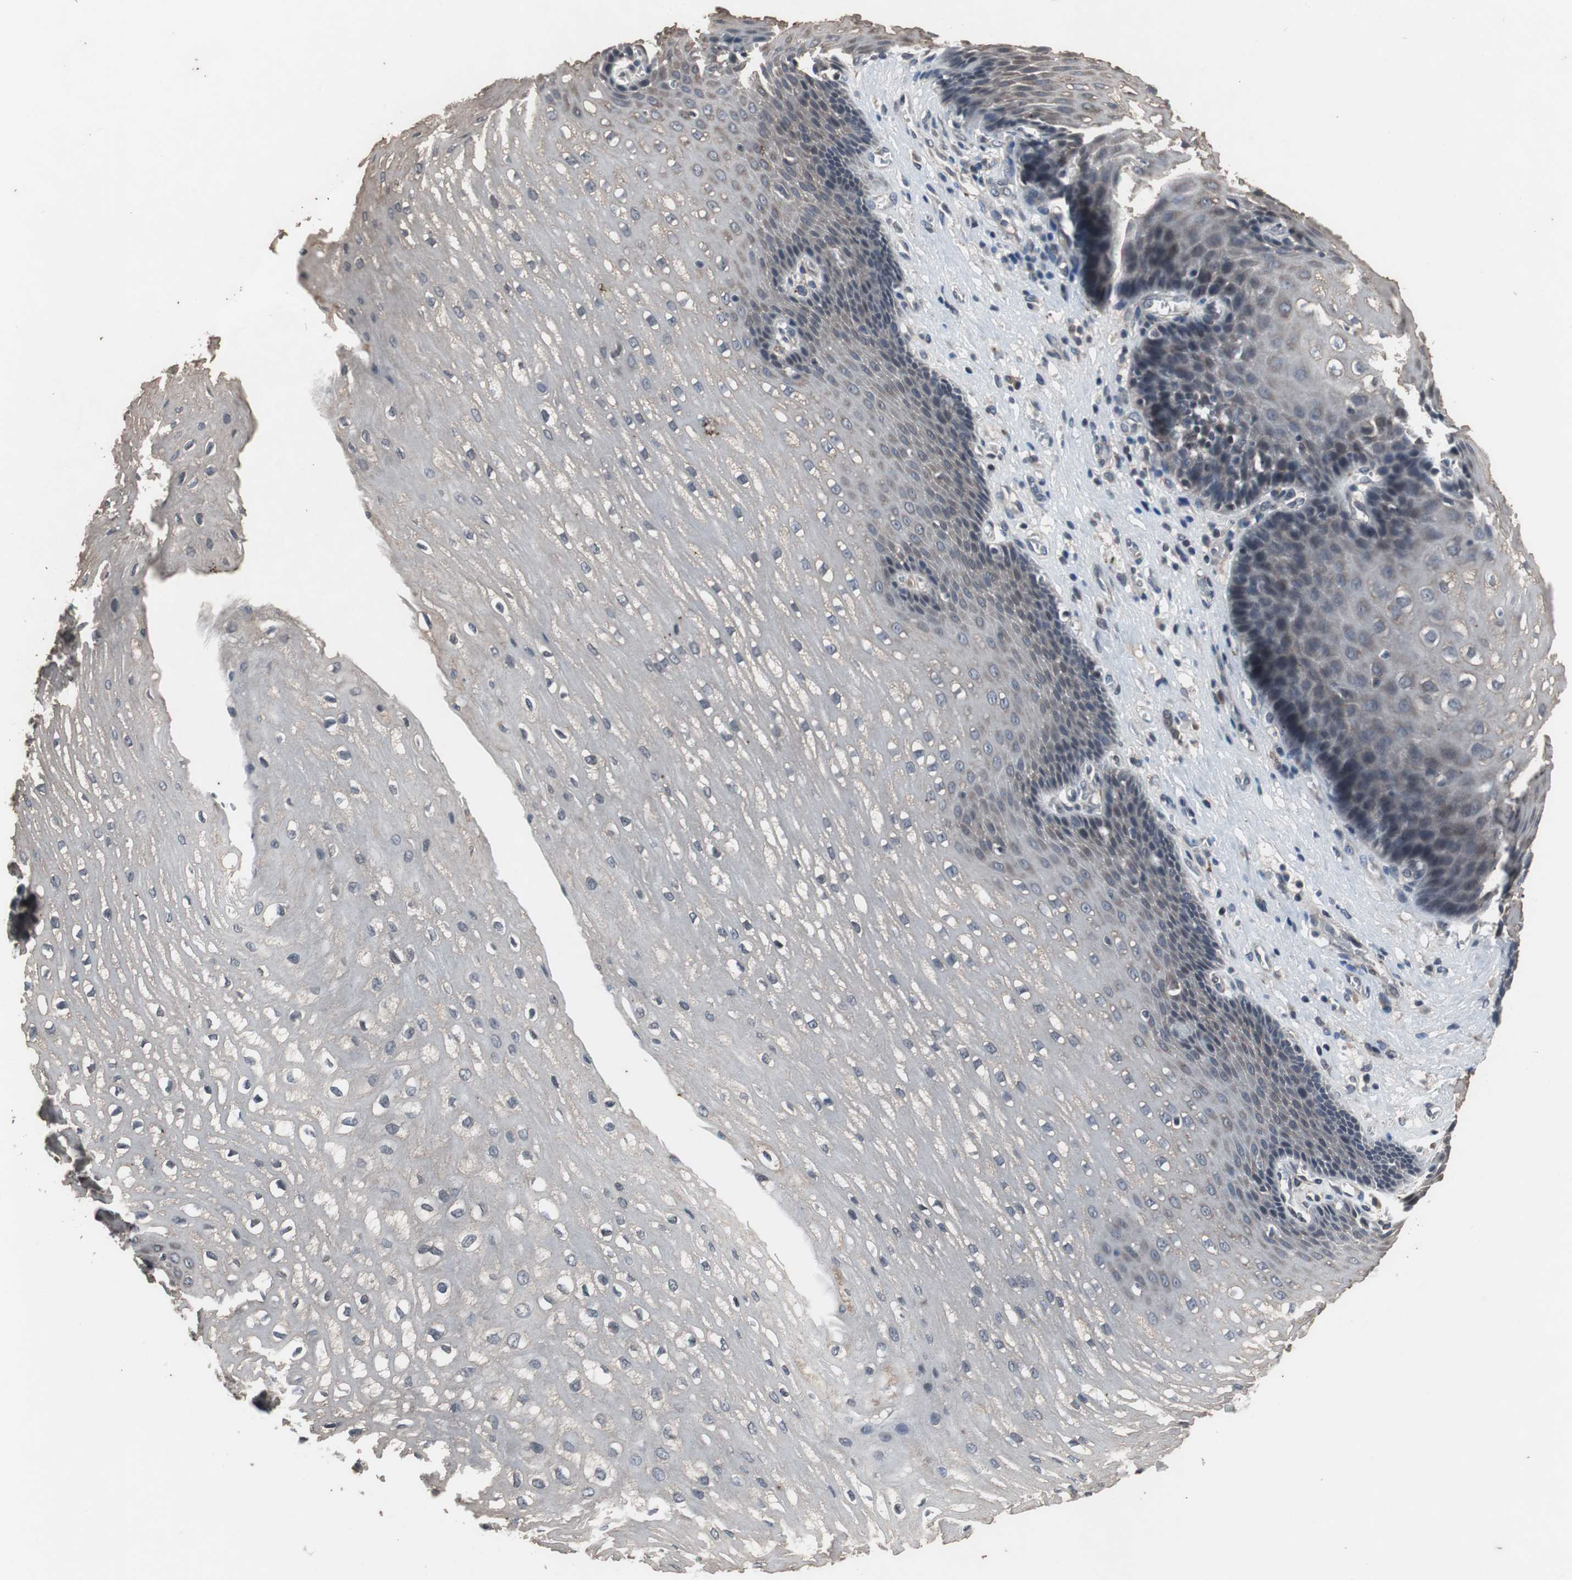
{"staining": {"intensity": "weak", "quantity": "<25%", "location": "cytoplasmic/membranous"}, "tissue": "esophagus", "cell_type": "Squamous epithelial cells", "image_type": "normal", "snomed": [{"axis": "morphology", "description": "Normal tissue, NOS"}, {"axis": "topography", "description": "Esophagus"}], "caption": "The IHC photomicrograph has no significant staining in squamous epithelial cells of esophagus.", "gene": "CRADD", "patient": {"sex": "male", "age": 48}}